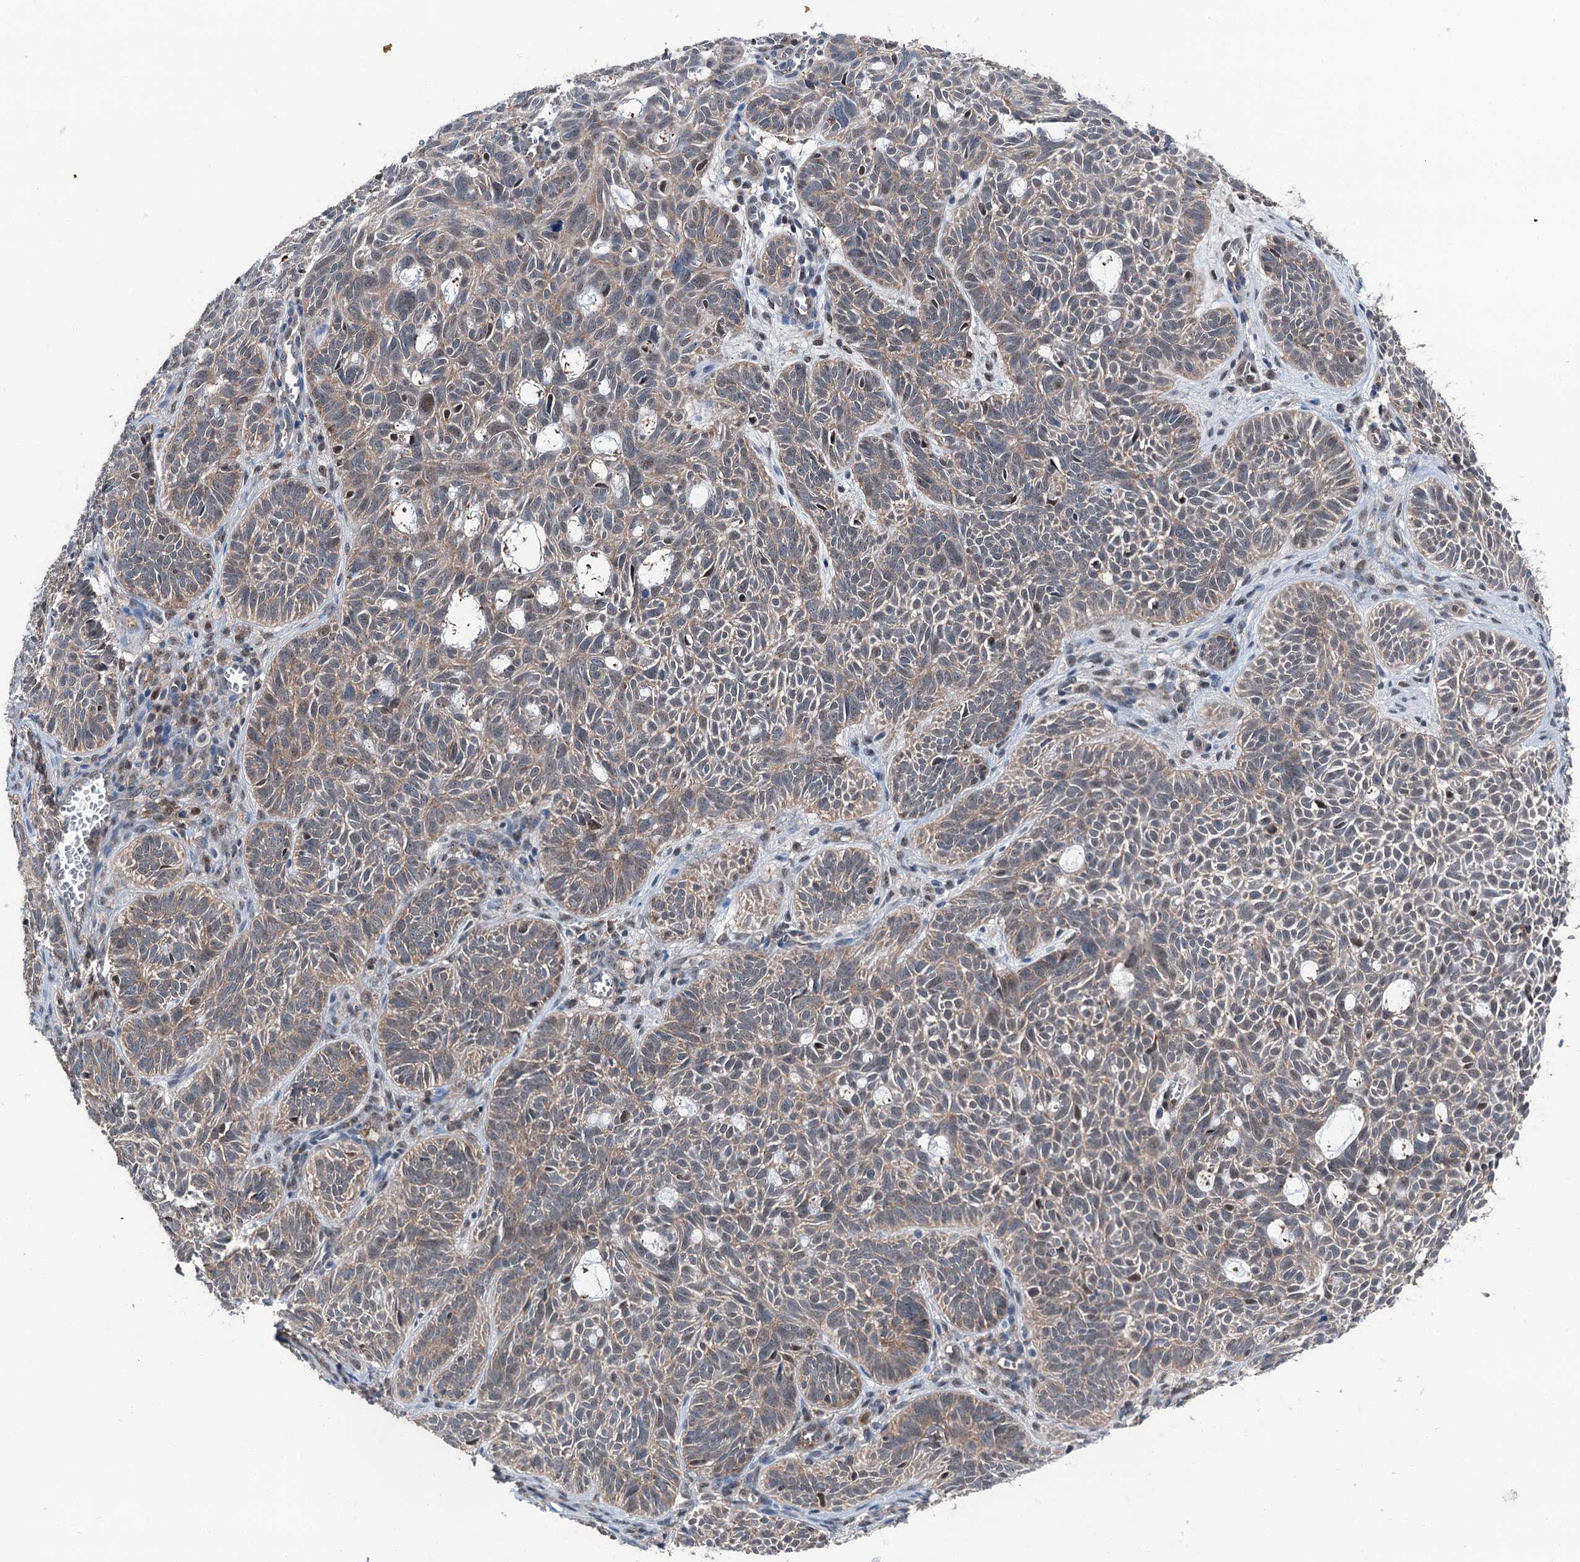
{"staining": {"intensity": "moderate", "quantity": ">75%", "location": "cytoplasmic/membranous"}, "tissue": "skin cancer", "cell_type": "Tumor cells", "image_type": "cancer", "snomed": [{"axis": "morphology", "description": "Basal cell carcinoma"}, {"axis": "topography", "description": "Skin"}], "caption": "This image exhibits skin cancer (basal cell carcinoma) stained with immunohistochemistry (IHC) to label a protein in brown. The cytoplasmic/membranous of tumor cells show moderate positivity for the protein. Nuclei are counter-stained blue.", "gene": "PSMD13", "patient": {"sex": "male", "age": 69}}